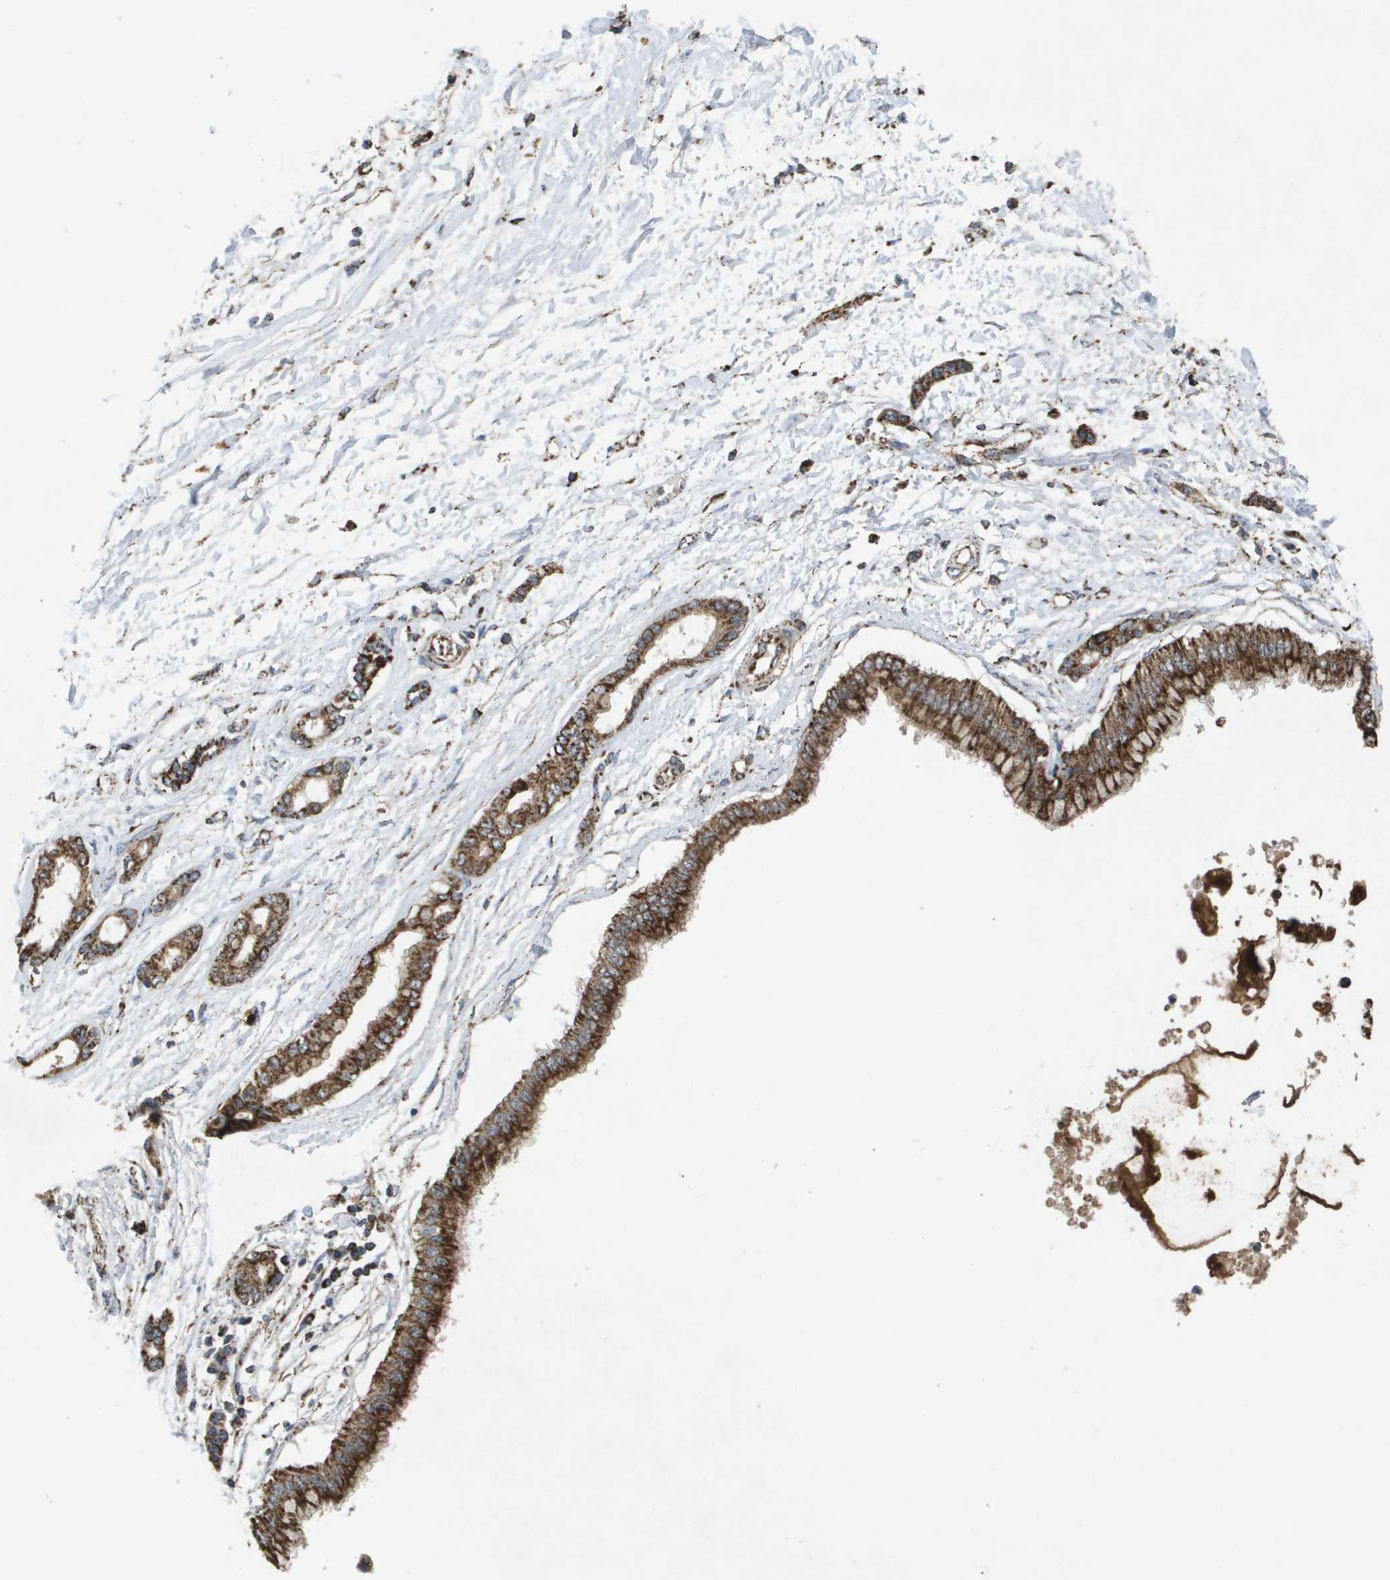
{"staining": {"intensity": "strong", "quantity": ">75%", "location": "cytoplasmic/membranous"}, "tissue": "pancreatic cancer", "cell_type": "Tumor cells", "image_type": "cancer", "snomed": [{"axis": "morphology", "description": "Adenocarcinoma, NOS"}, {"axis": "topography", "description": "Pancreas"}], "caption": "Approximately >75% of tumor cells in human pancreatic adenocarcinoma exhibit strong cytoplasmic/membranous protein expression as visualized by brown immunohistochemical staining.", "gene": "HSPE1", "patient": {"sex": "male", "age": 56}}